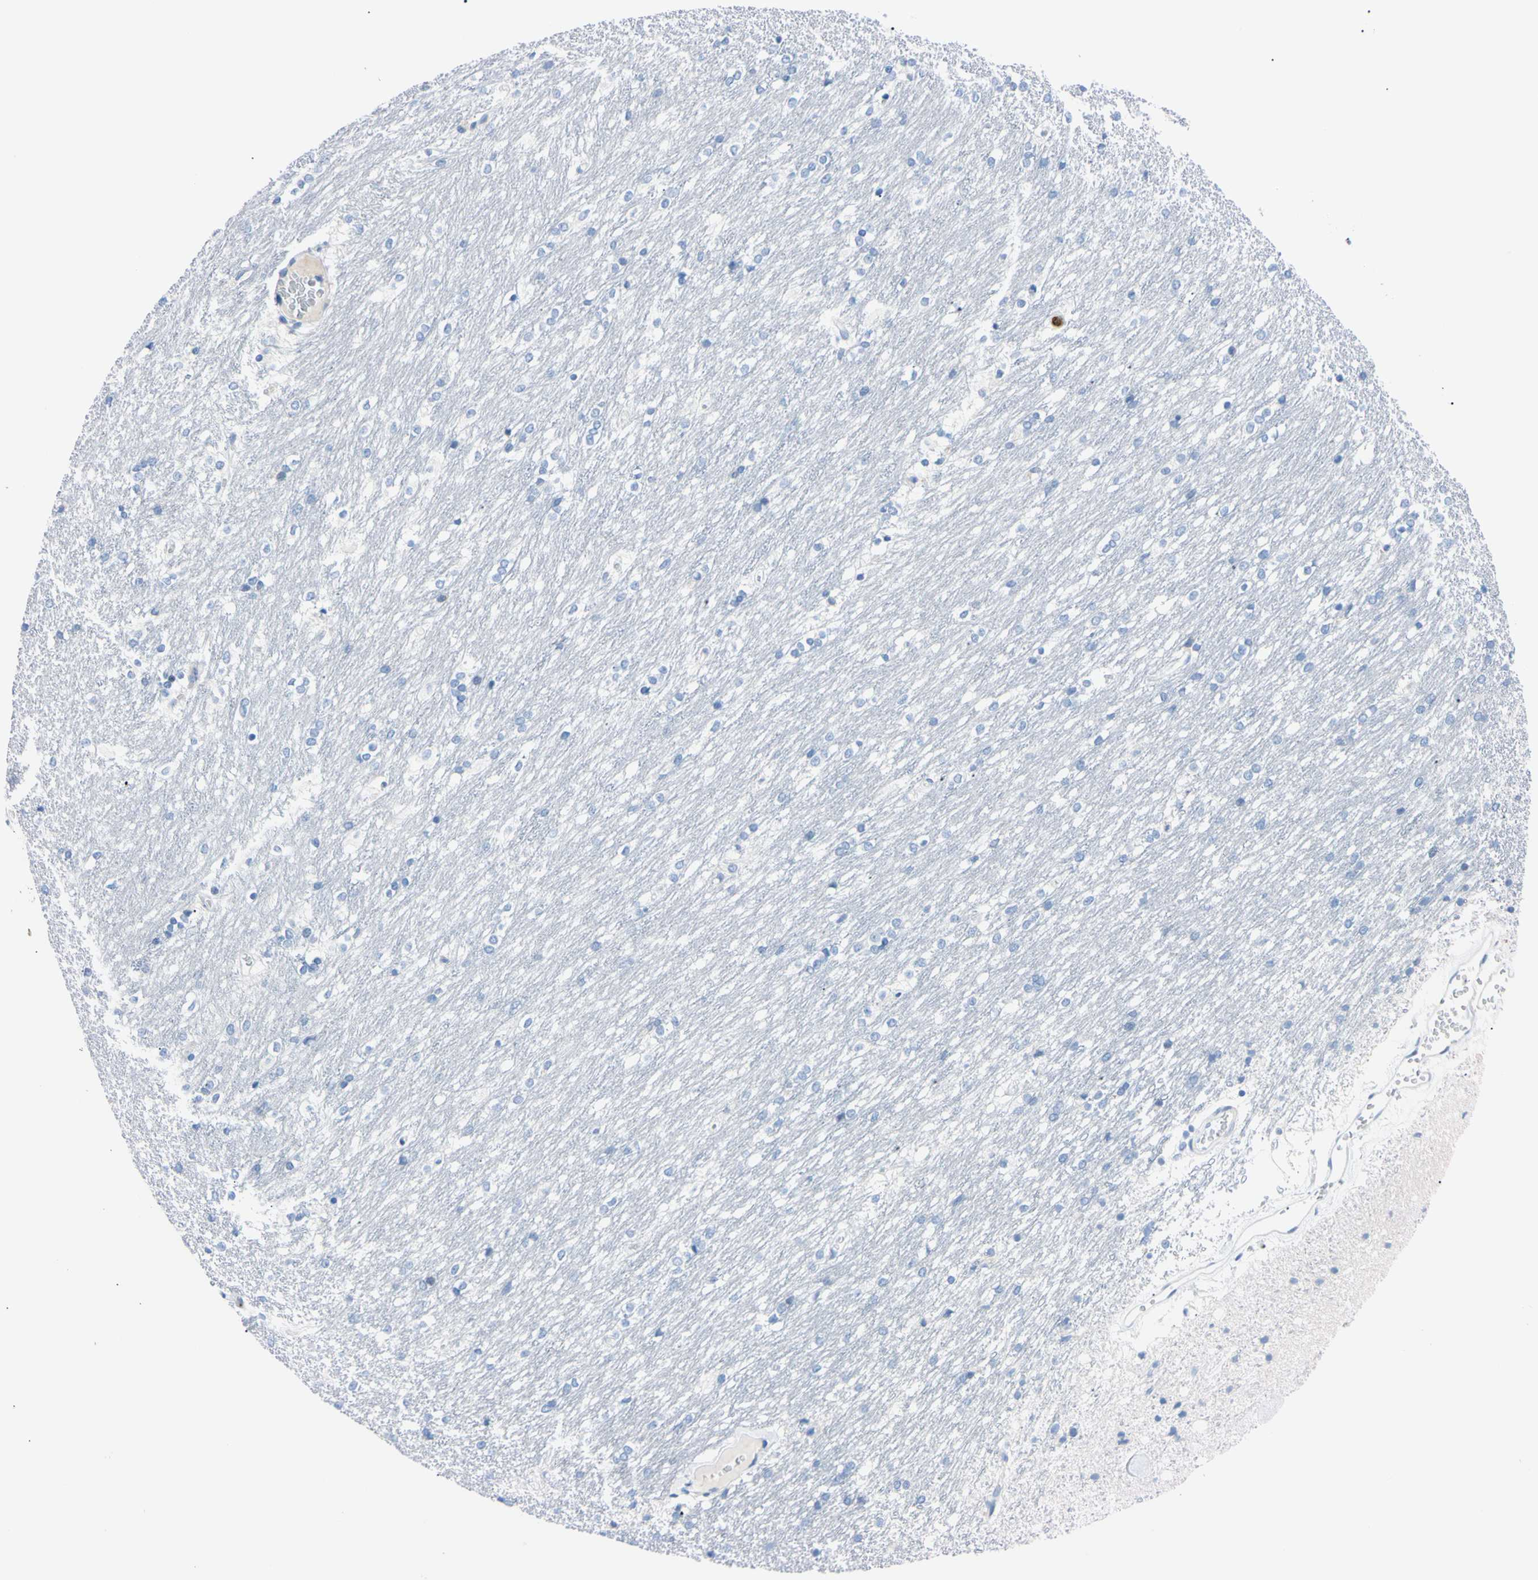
{"staining": {"intensity": "negative", "quantity": "none", "location": "none"}, "tissue": "caudate", "cell_type": "Glial cells", "image_type": "normal", "snomed": [{"axis": "morphology", "description": "Normal tissue, NOS"}, {"axis": "topography", "description": "Lateral ventricle wall"}], "caption": "The image reveals no staining of glial cells in benign caudate.", "gene": "NCF4", "patient": {"sex": "female", "age": 19}}